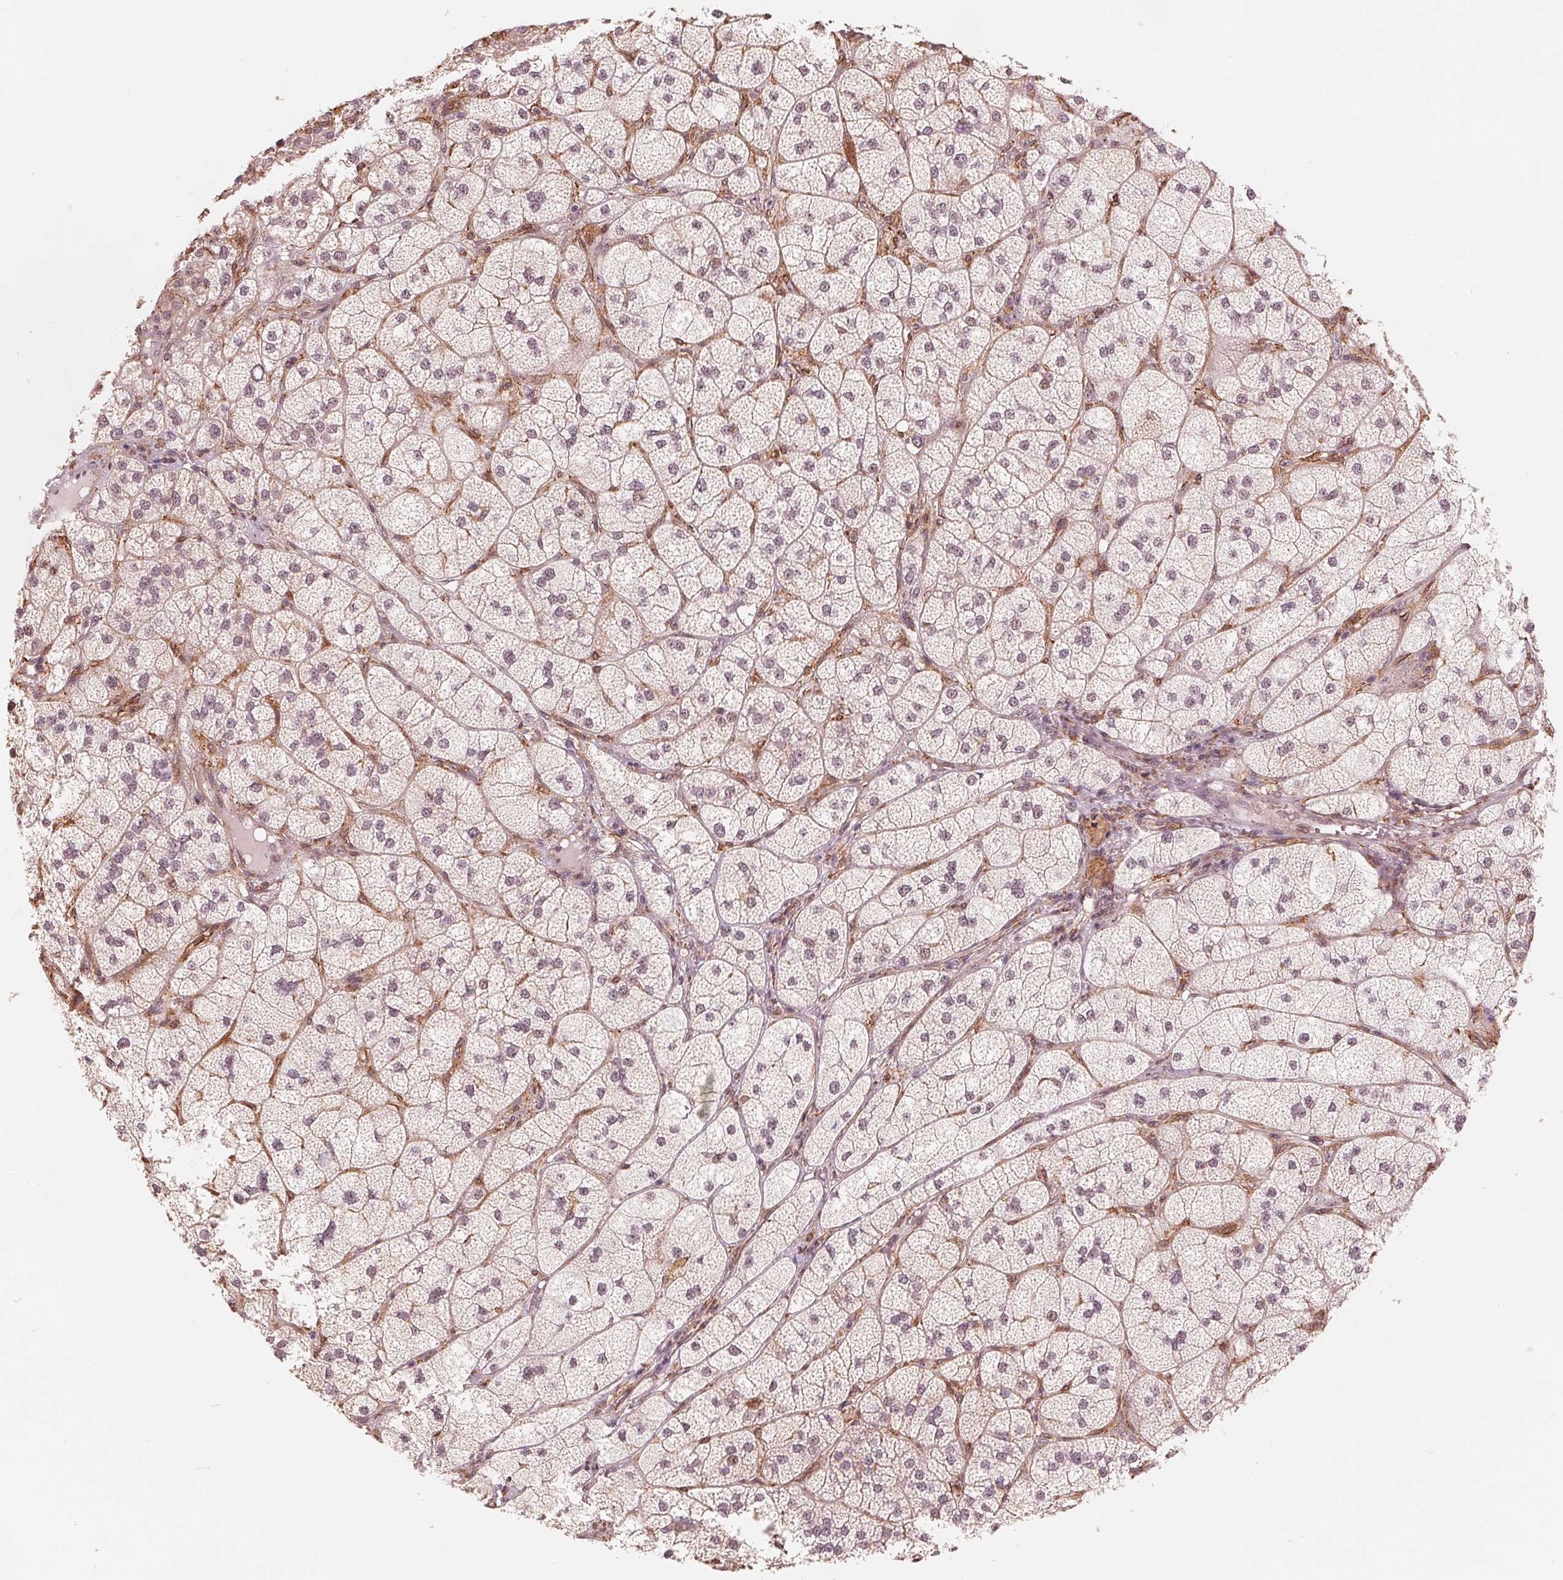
{"staining": {"intensity": "weak", "quantity": "25%-75%", "location": "cytoplasmic/membranous"}, "tissue": "adrenal gland", "cell_type": "Glandular cells", "image_type": "normal", "snomed": [{"axis": "morphology", "description": "Normal tissue, NOS"}, {"axis": "topography", "description": "Adrenal gland"}], "caption": "Immunohistochemical staining of benign adrenal gland displays 25%-75% levels of weak cytoplasmic/membranous protein positivity in about 25%-75% of glandular cells. The staining was performed using DAB (3,3'-diaminobenzidine) to visualize the protein expression in brown, while the nuclei were stained in blue with hematoxylin (Magnification: 20x).", "gene": "IL9R", "patient": {"sex": "female", "age": 60}}